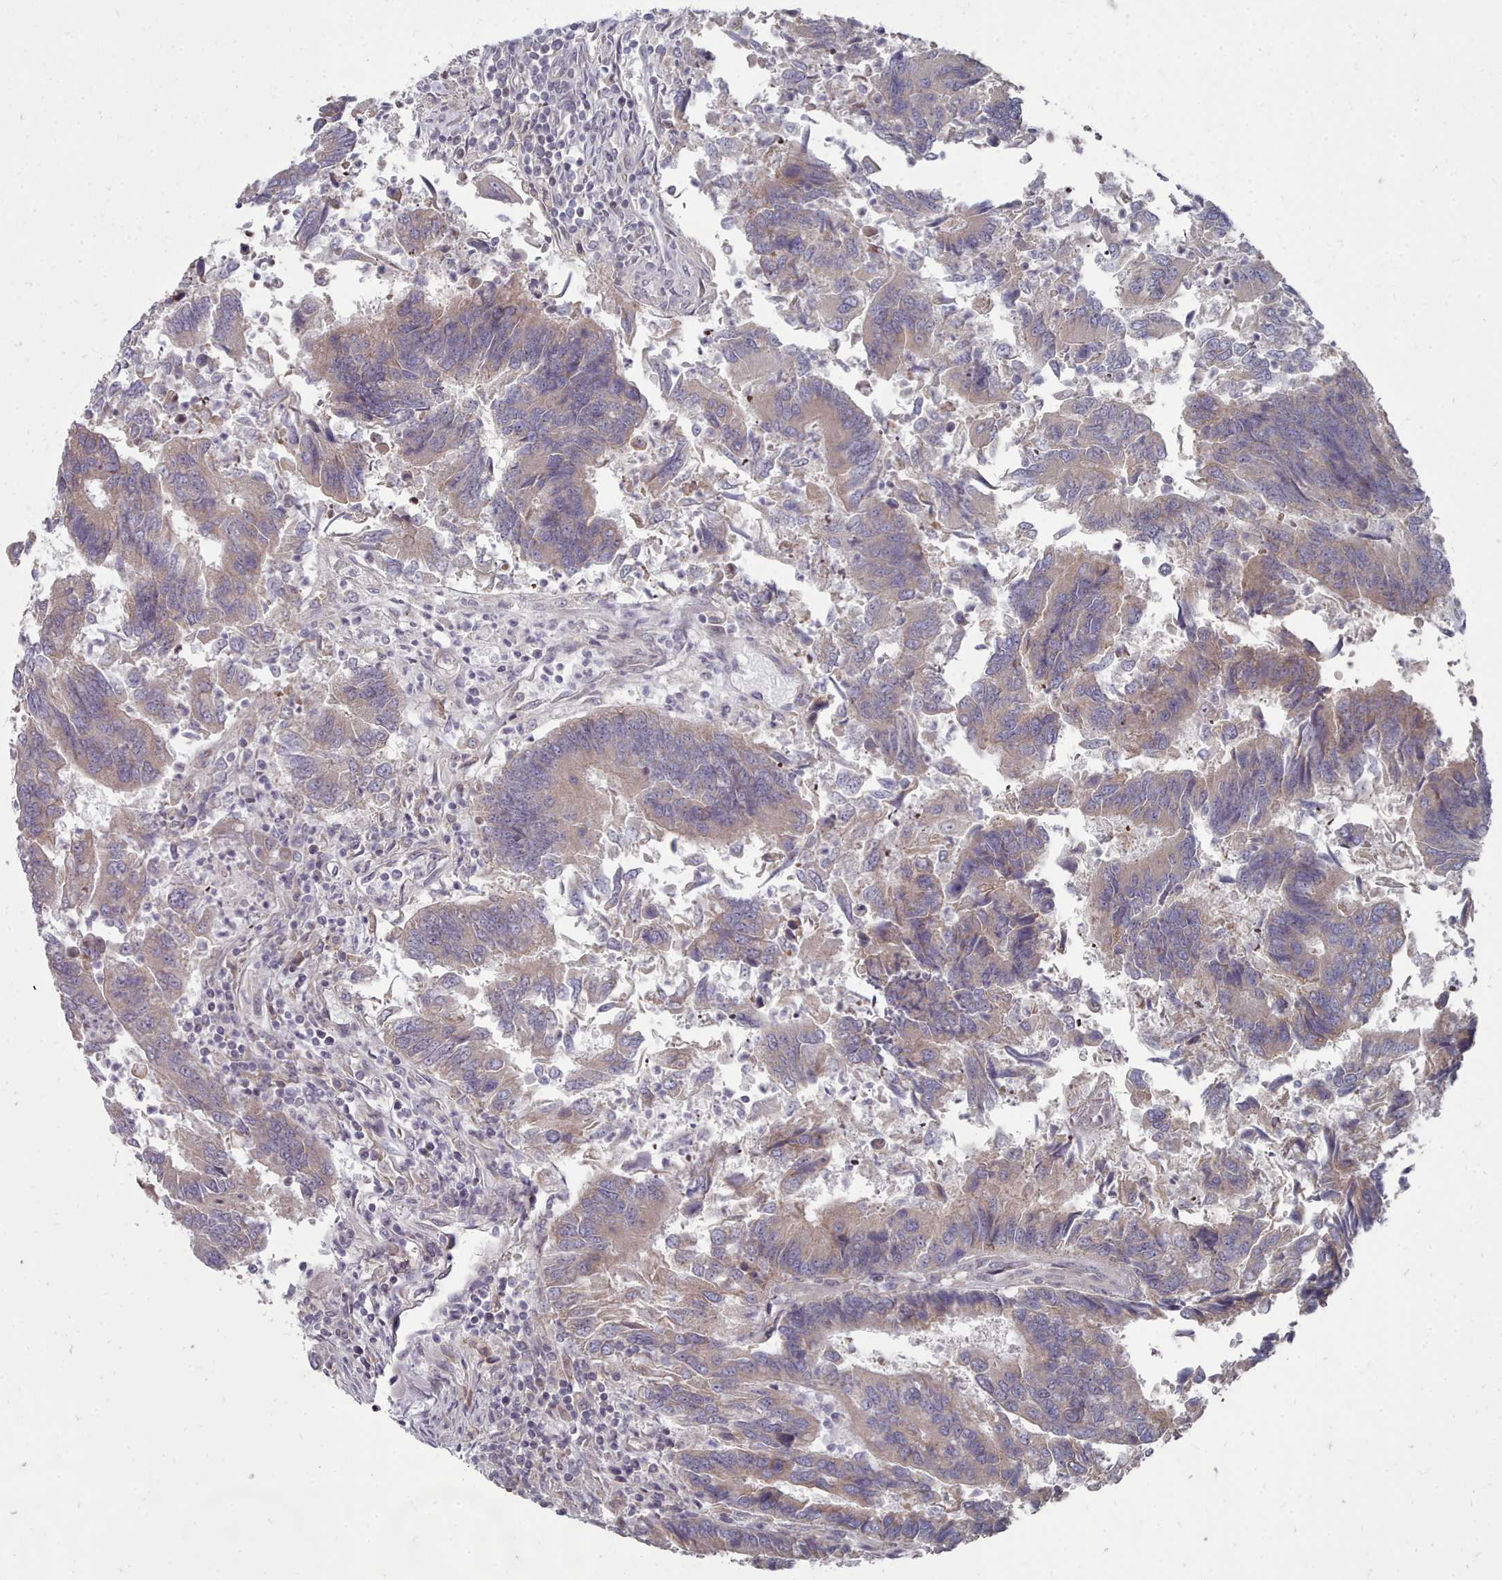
{"staining": {"intensity": "weak", "quantity": "25%-75%", "location": "cytoplasmic/membranous"}, "tissue": "colorectal cancer", "cell_type": "Tumor cells", "image_type": "cancer", "snomed": [{"axis": "morphology", "description": "Adenocarcinoma, NOS"}, {"axis": "topography", "description": "Colon"}], "caption": "A brown stain labels weak cytoplasmic/membranous expression of a protein in human colorectal cancer (adenocarcinoma) tumor cells.", "gene": "ACKR3", "patient": {"sex": "female", "age": 67}}